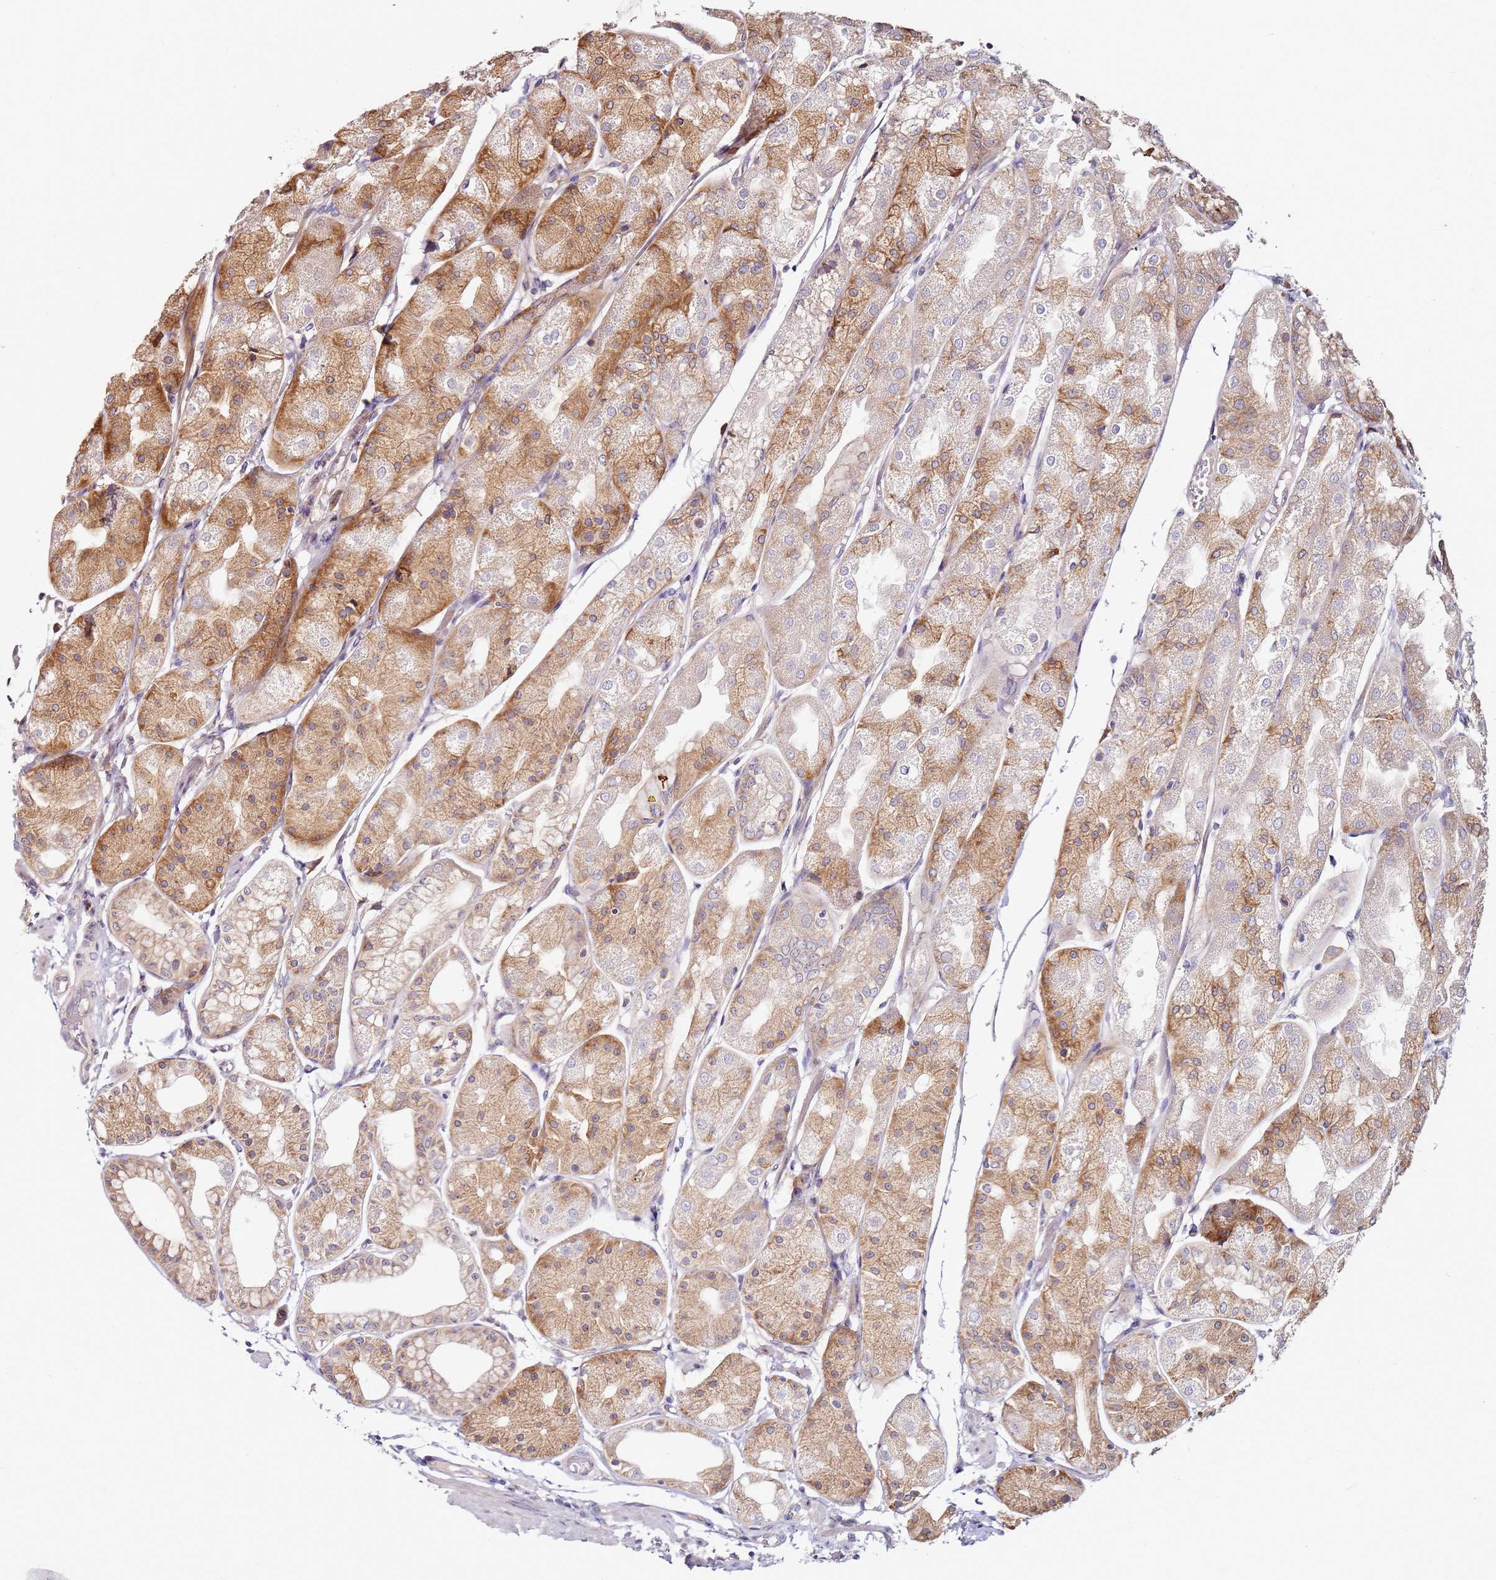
{"staining": {"intensity": "moderate", "quantity": "25%-75%", "location": "cytoplasmic/membranous"}, "tissue": "stomach", "cell_type": "Glandular cells", "image_type": "normal", "snomed": [{"axis": "morphology", "description": "Normal tissue, NOS"}, {"axis": "topography", "description": "Stomach, upper"}], "caption": "Immunohistochemistry (DAB) staining of normal human stomach shows moderate cytoplasmic/membranous protein expression in approximately 25%-75% of glandular cells.", "gene": "RPS3A", "patient": {"sex": "male", "age": 72}}